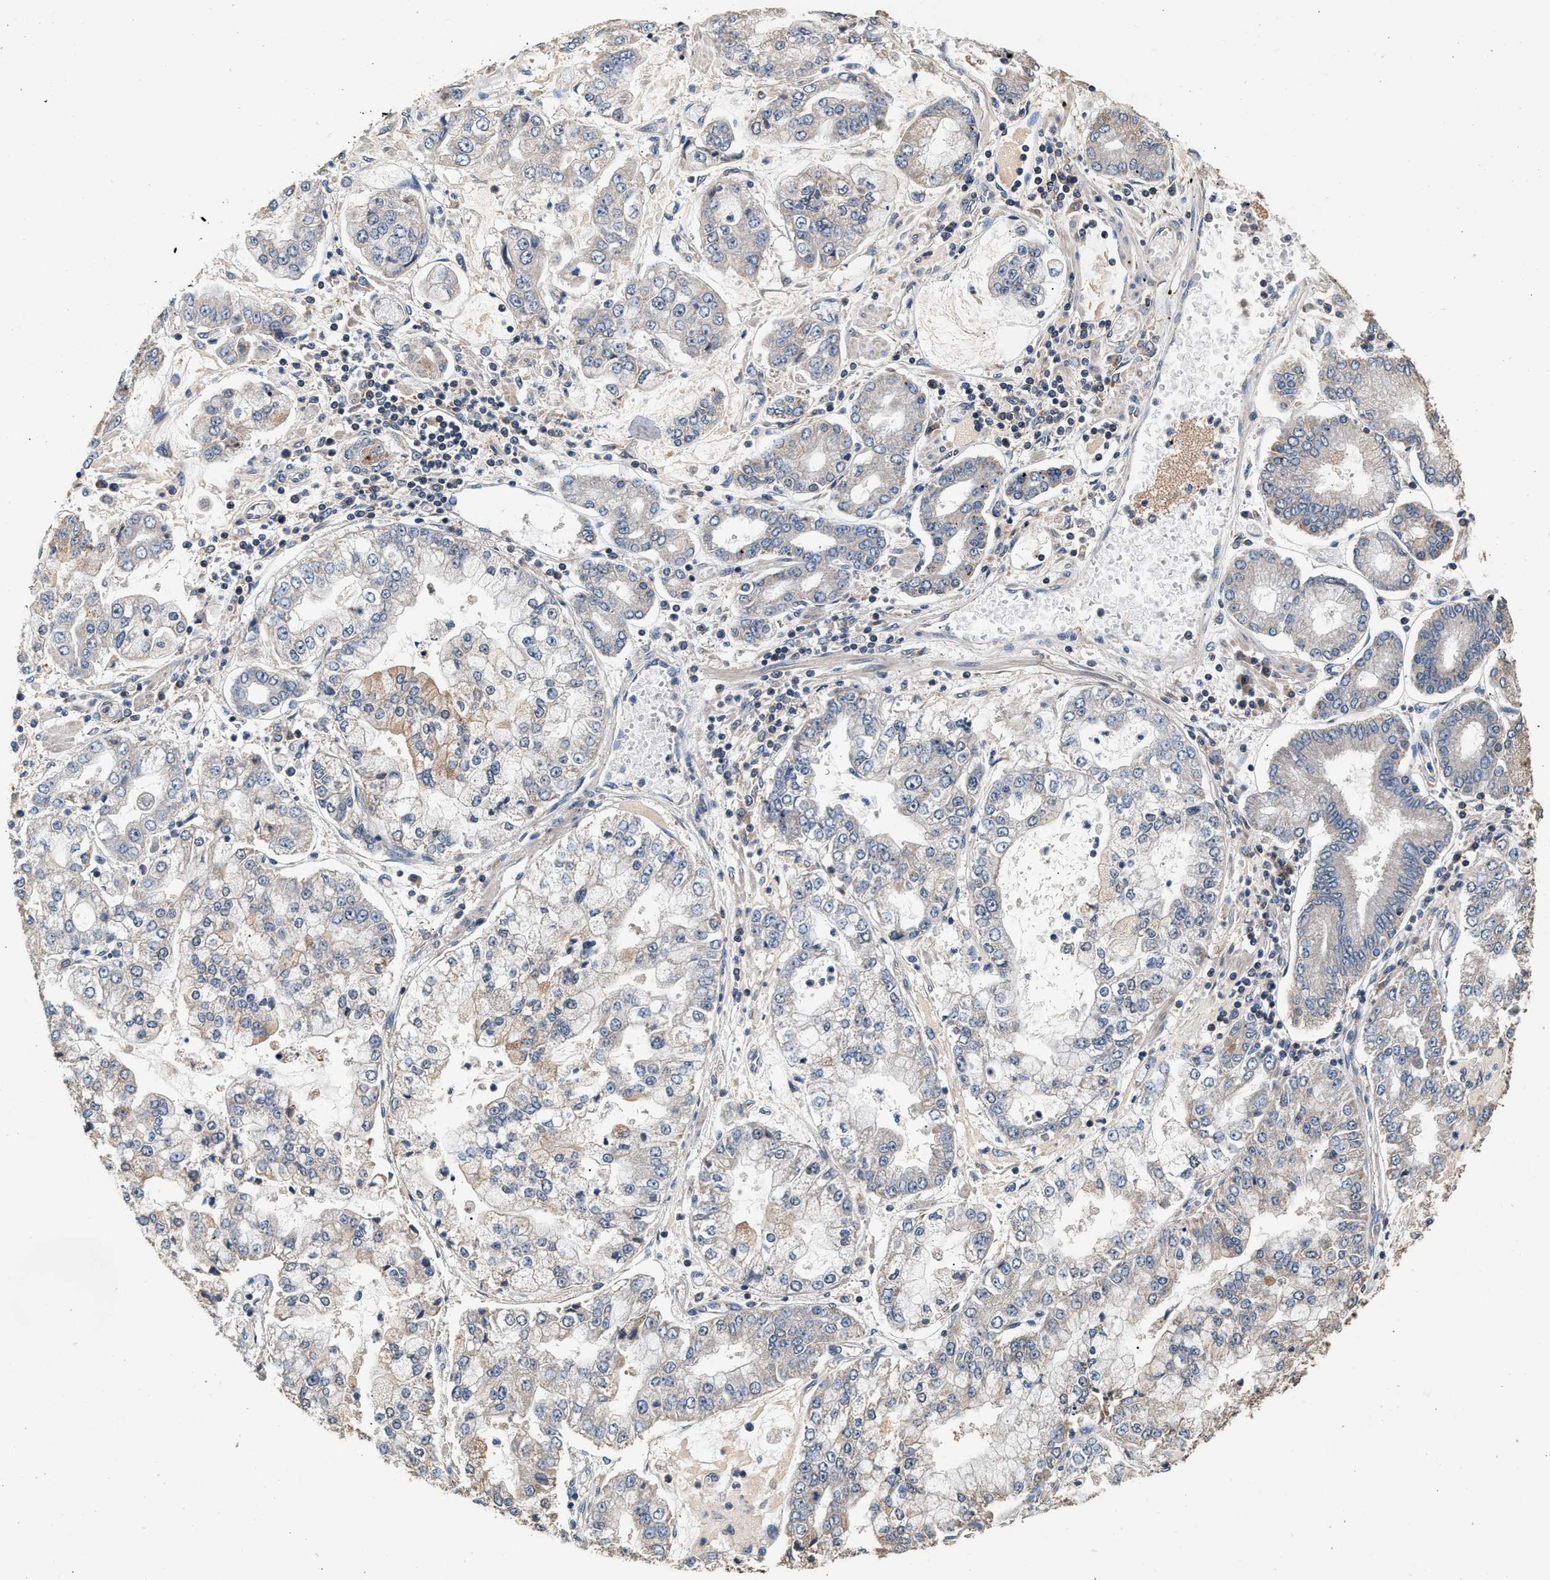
{"staining": {"intensity": "weak", "quantity": "<25%", "location": "cytoplasmic/membranous"}, "tissue": "stomach cancer", "cell_type": "Tumor cells", "image_type": "cancer", "snomed": [{"axis": "morphology", "description": "Adenocarcinoma, NOS"}, {"axis": "topography", "description": "Stomach"}], "caption": "IHC of human stomach cancer (adenocarcinoma) displays no positivity in tumor cells.", "gene": "PTGR3", "patient": {"sex": "male", "age": 76}}